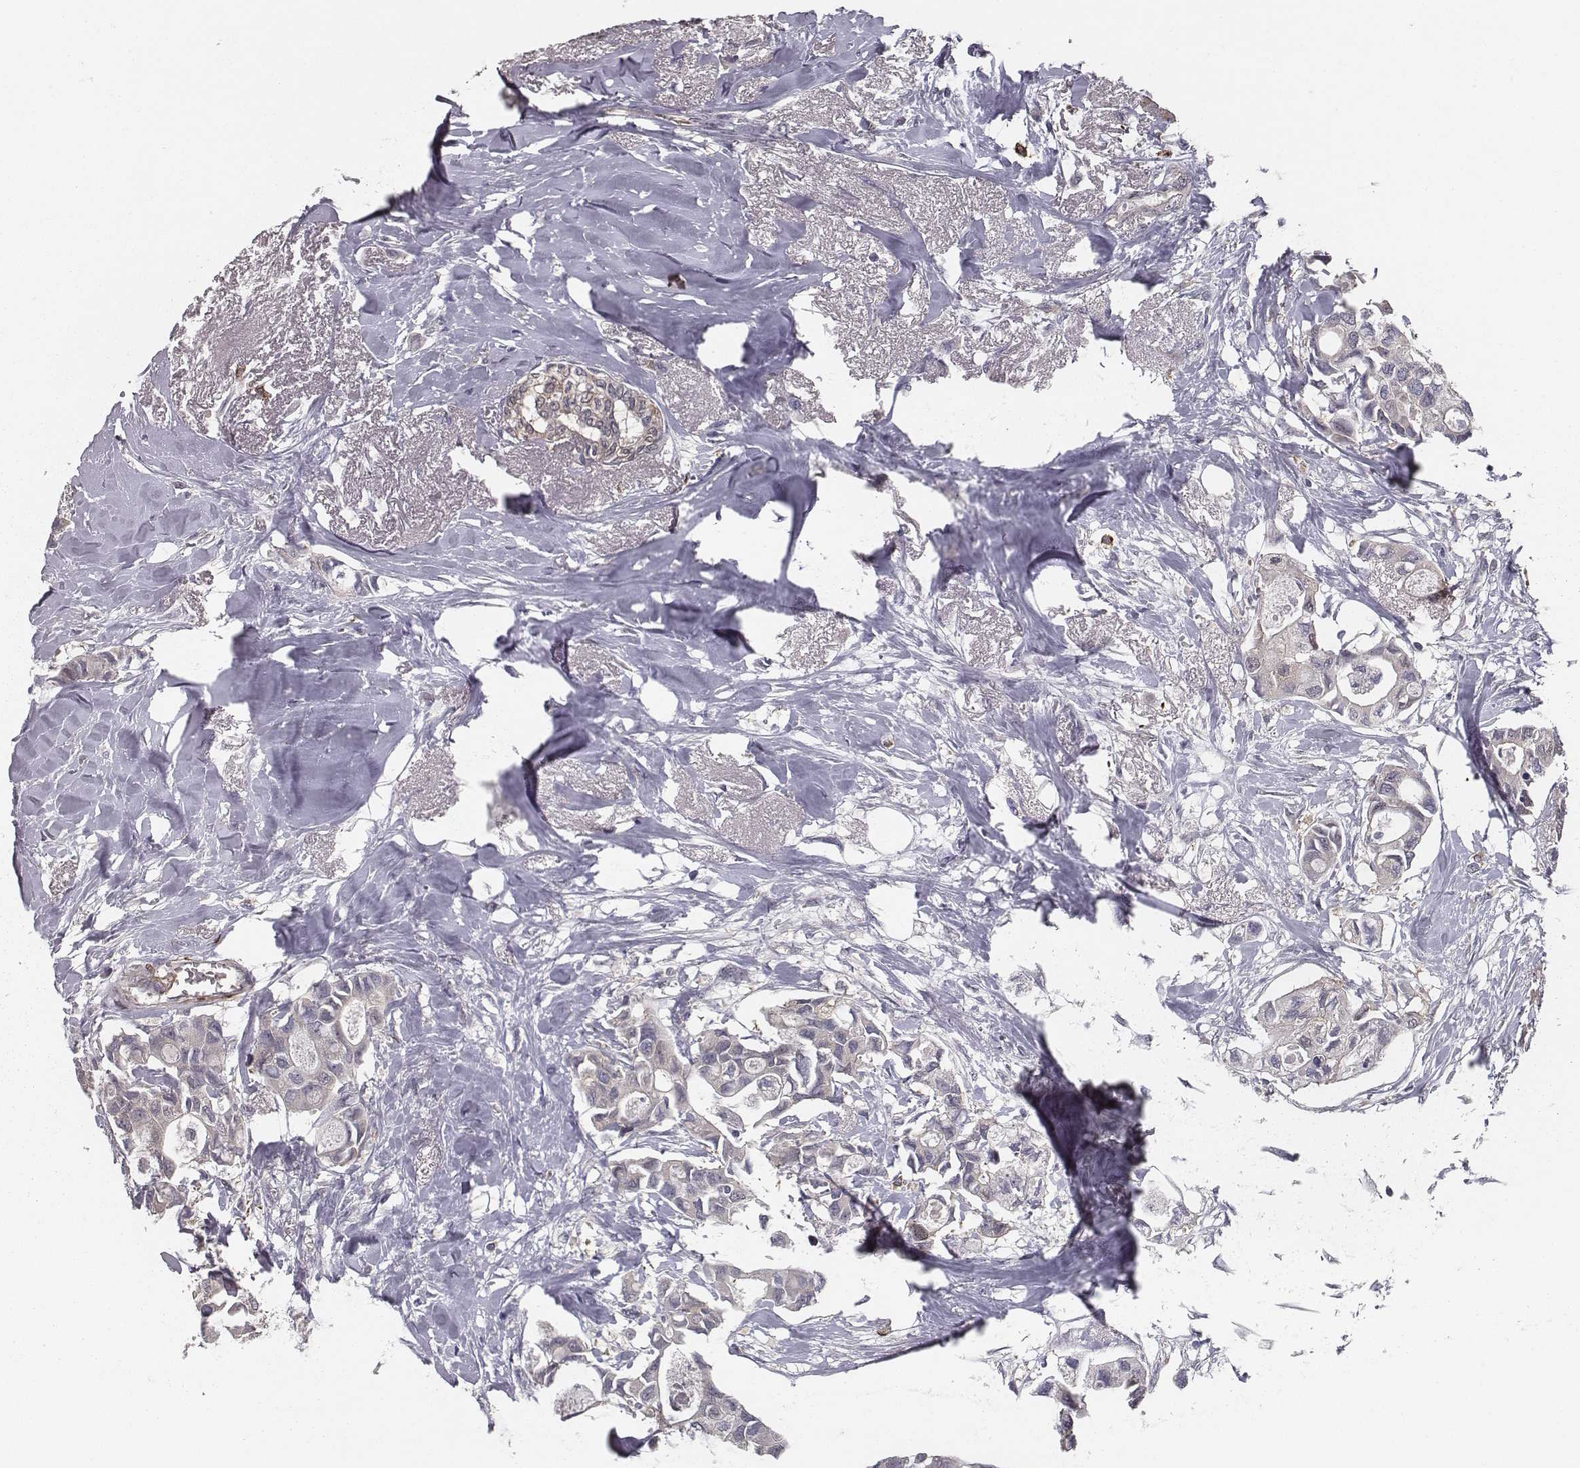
{"staining": {"intensity": "weak", "quantity": "25%-75%", "location": "cytoplasmic/membranous"}, "tissue": "breast cancer", "cell_type": "Tumor cells", "image_type": "cancer", "snomed": [{"axis": "morphology", "description": "Duct carcinoma"}, {"axis": "topography", "description": "Breast"}], "caption": "The immunohistochemical stain highlights weak cytoplasmic/membranous staining in tumor cells of breast cancer (invasive ductal carcinoma) tissue. (brown staining indicates protein expression, while blue staining denotes nuclei).", "gene": "ISYNA1", "patient": {"sex": "female", "age": 83}}